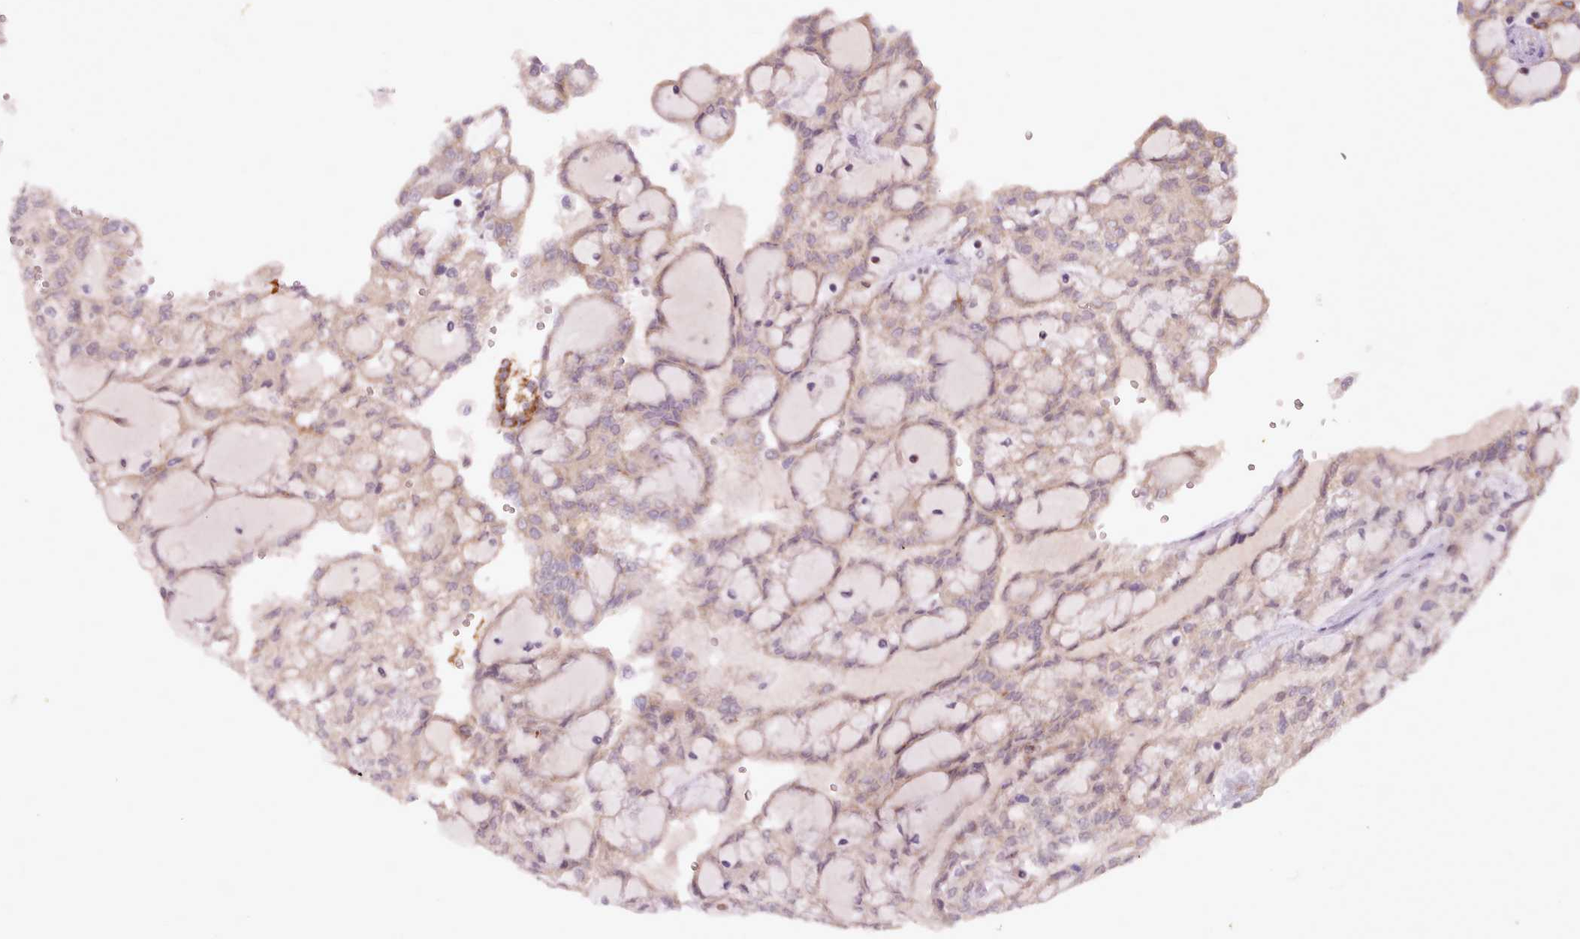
{"staining": {"intensity": "weak", "quantity": "25%-75%", "location": "cytoplasmic/membranous"}, "tissue": "renal cancer", "cell_type": "Tumor cells", "image_type": "cancer", "snomed": [{"axis": "morphology", "description": "Adenocarcinoma, NOS"}, {"axis": "topography", "description": "Kidney"}], "caption": "Renal cancer tissue shows weak cytoplasmic/membranous positivity in about 25%-75% of tumor cells The staining was performed using DAB to visualize the protein expression in brown, while the nuclei were stained in blue with hematoxylin (Magnification: 20x).", "gene": "LIN7C", "patient": {"sex": "male", "age": 63}}